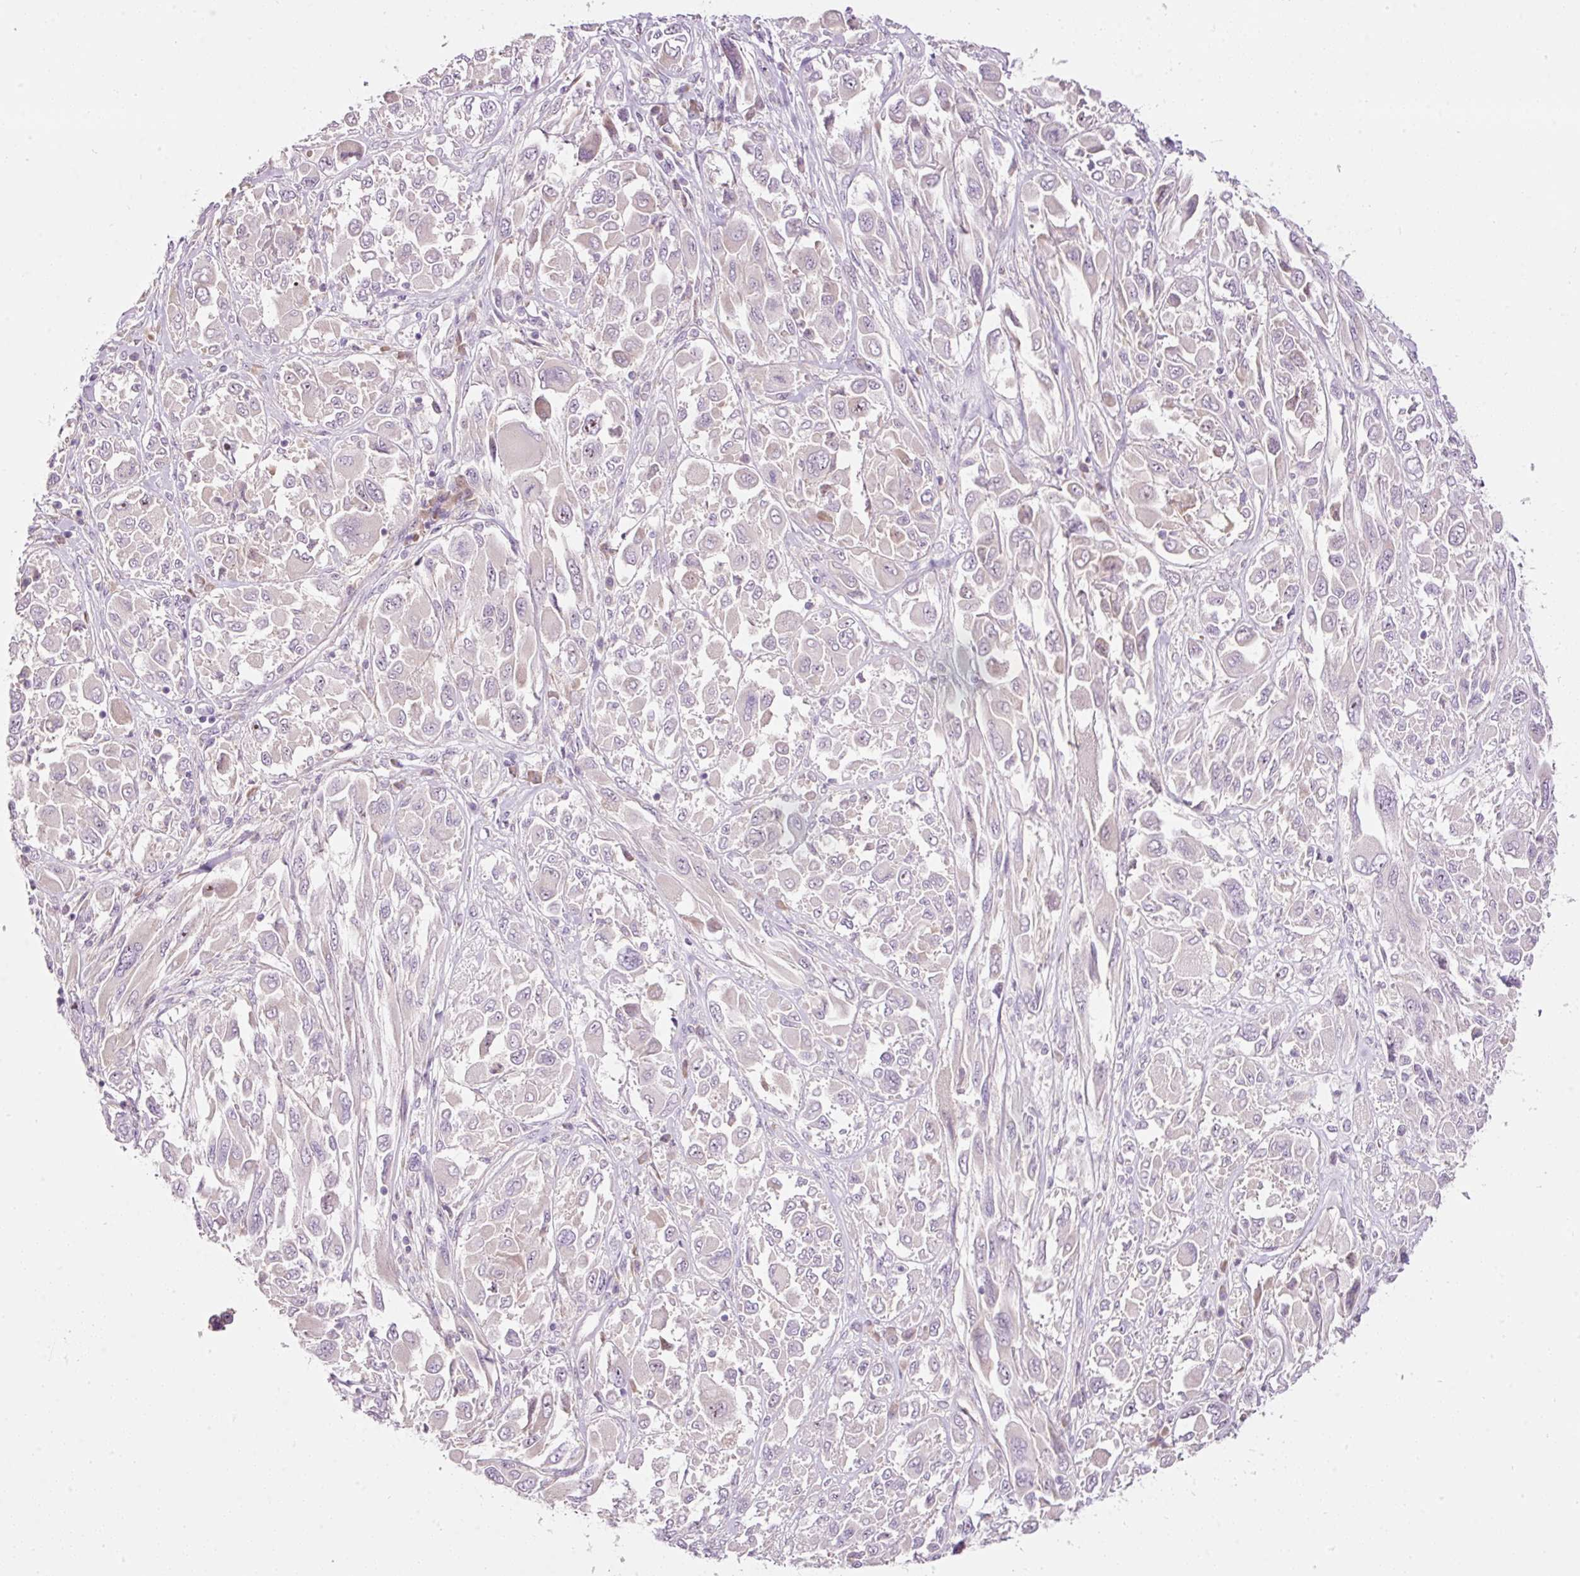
{"staining": {"intensity": "negative", "quantity": "none", "location": "none"}, "tissue": "melanoma", "cell_type": "Tumor cells", "image_type": "cancer", "snomed": [{"axis": "morphology", "description": "Malignant melanoma, NOS"}, {"axis": "topography", "description": "Skin"}], "caption": "This is a histopathology image of immunohistochemistry (IHC) staining of malignant melanoma, which shows no positivity in tumor cells.", "gene": "RSPO2", "patient": {"sex": "female", "age": 91}}